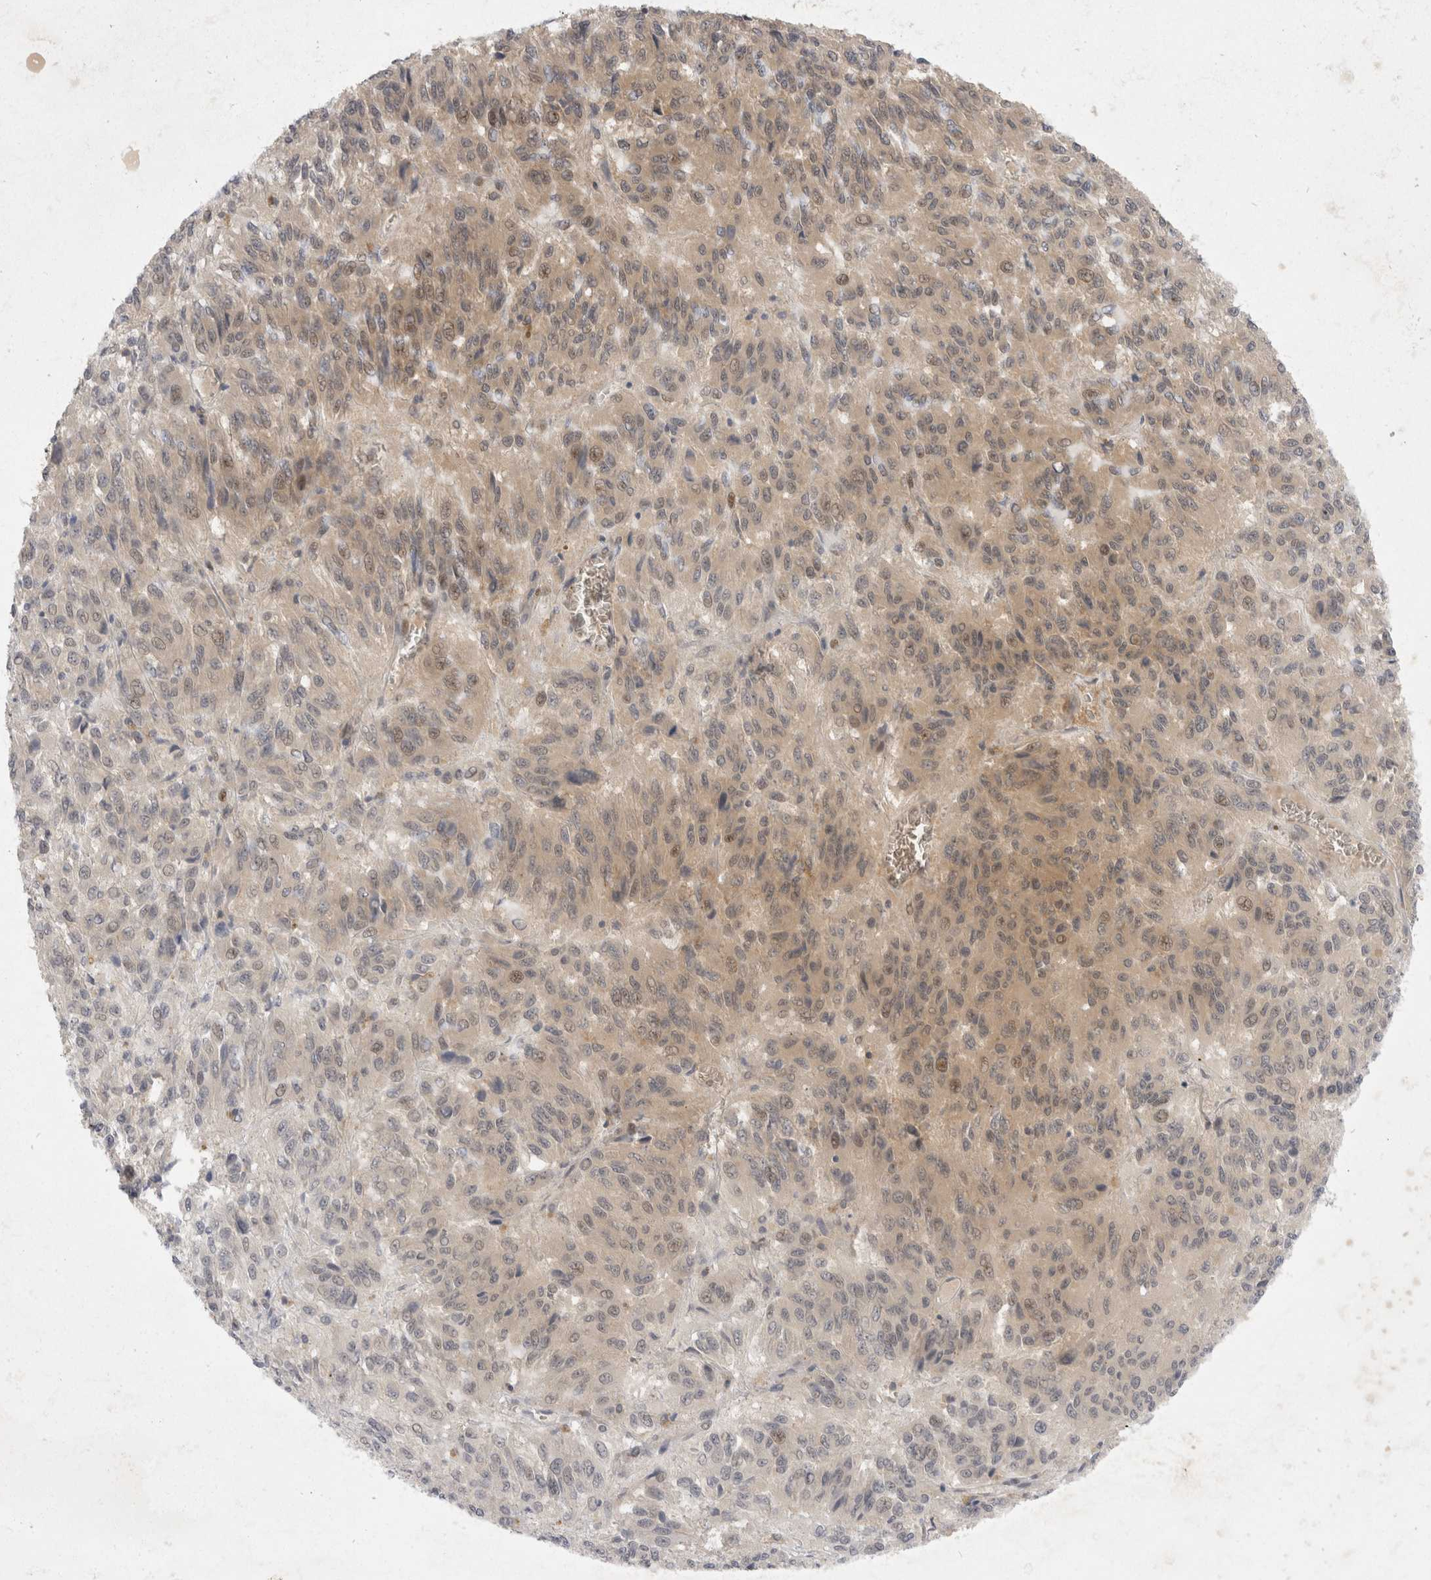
{"staining": {"intensity": "weak", "quantity": "25%-75%", "location": "cytoplasmic/membranous"}, "tissue": "melanoma", "cell_type": "Tumor cells", "image_type": "cancer", "snomed": [{"axis": "morphology", "description": "Malignant melanoma, Metastatic site"}, {"axis": "topography", "description": "Lung"}], "caption": "A high-resolution histopathology image shows IHC staining of malignant melanoma (metastatic site), which exhibits weak cytoplasmic/membranous staining in about 25%-75% of tumor cells.", "gene": "TOM1L2", "patient": {"sex": "male", "age": 64}}